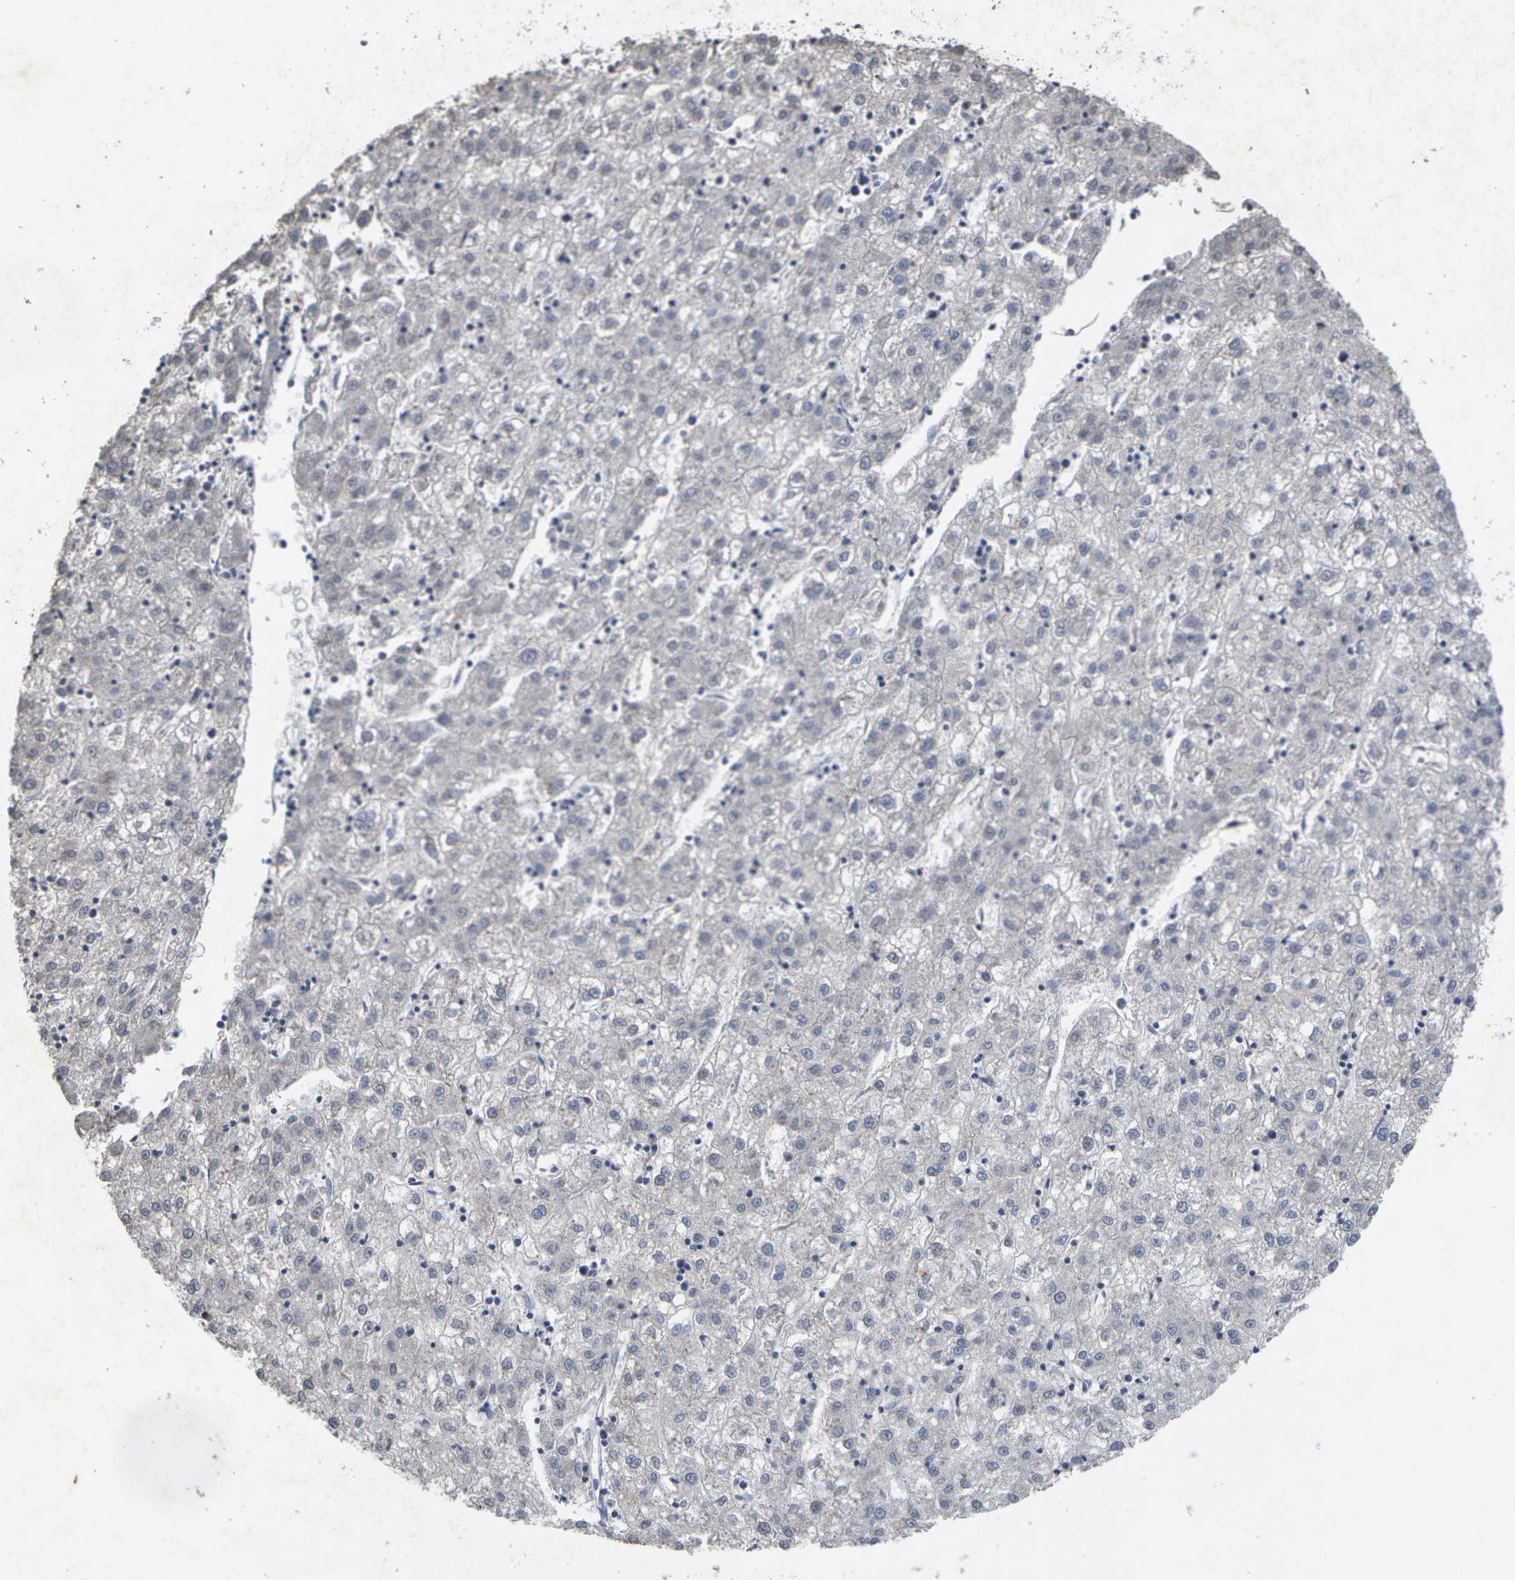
{"staining": {"intensity": "negative", "quantity": "none", "location": "none"}, "tissue": "liver cancer", "cell_type": "Tumor cells", "image_type": "cancer", "snomed": [{"axis": "morphology", "description": "Carcinoma, Hepatocellular, NOS"}, {"axis": "topography", "description": "Liver"}], "caption": "Liver cancer stained for a protein using immunohistochemistry (IHC) reveals no expression tumor cells.", "gene": "KDELR1", "patient": {"sex": "male", "age": 72}}